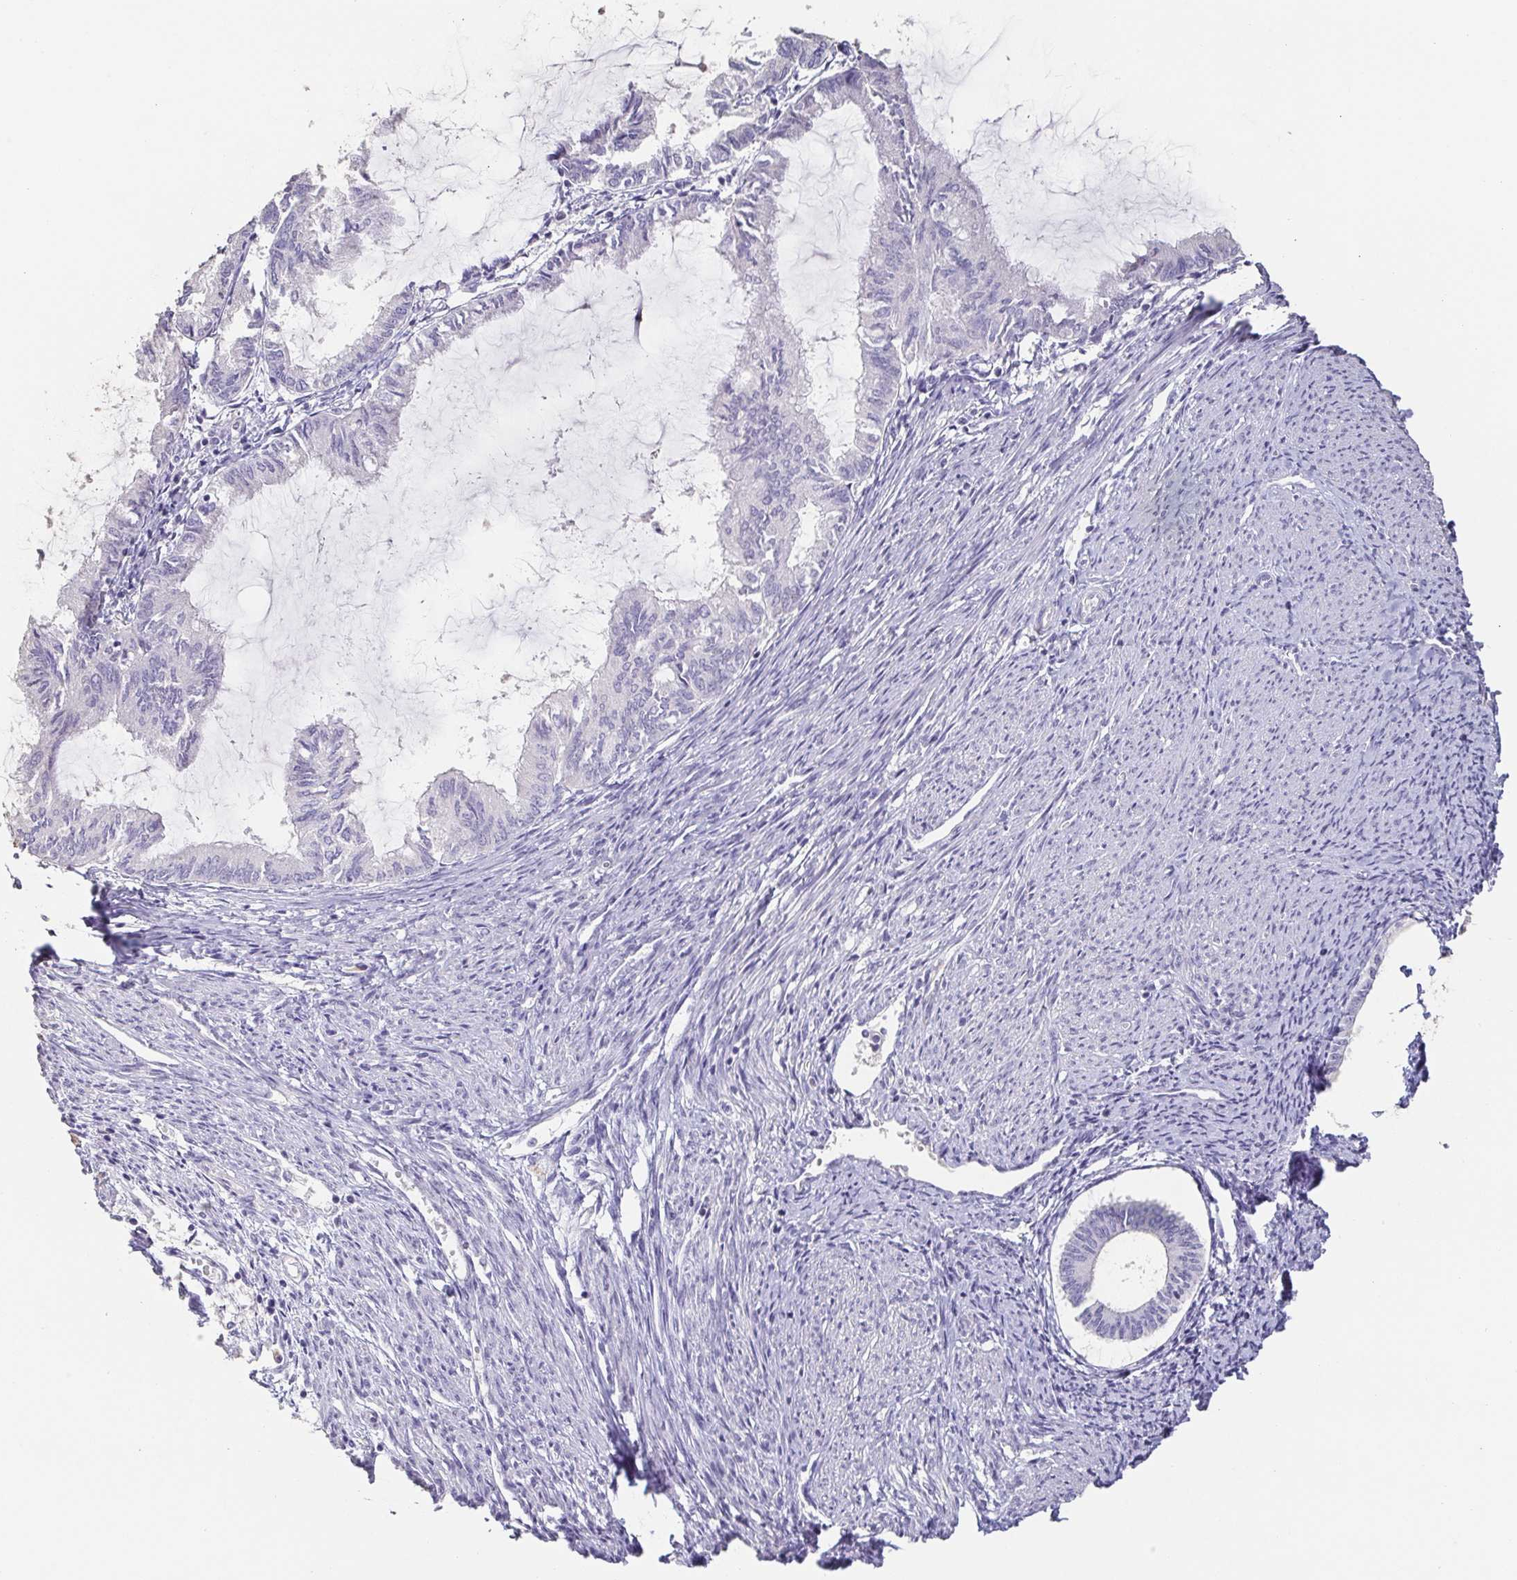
{"staining": {"intensity": "negative", "quantity": "none", "location": "none"}, "tissue": "endometrial cancer", "cell_type": "Tumor cells", "image_type": "cancer", "snomed": [{"axis": "morphology", "description": "Adenocarcinoma, NOS"}, {"axis": "topography", "description": "Endometrium"}], "caption": "High magnification brightfield microscopy of endometrial cancer (adenocarcinoma) stained with DAB (3,3'-diaminobenzidine) (brown) and counterstained with hematoxylin (blue): tumor cells show no significant positivity.", "gene": "BPIFA2", "patient": {"sex": "female", "age": 86}}